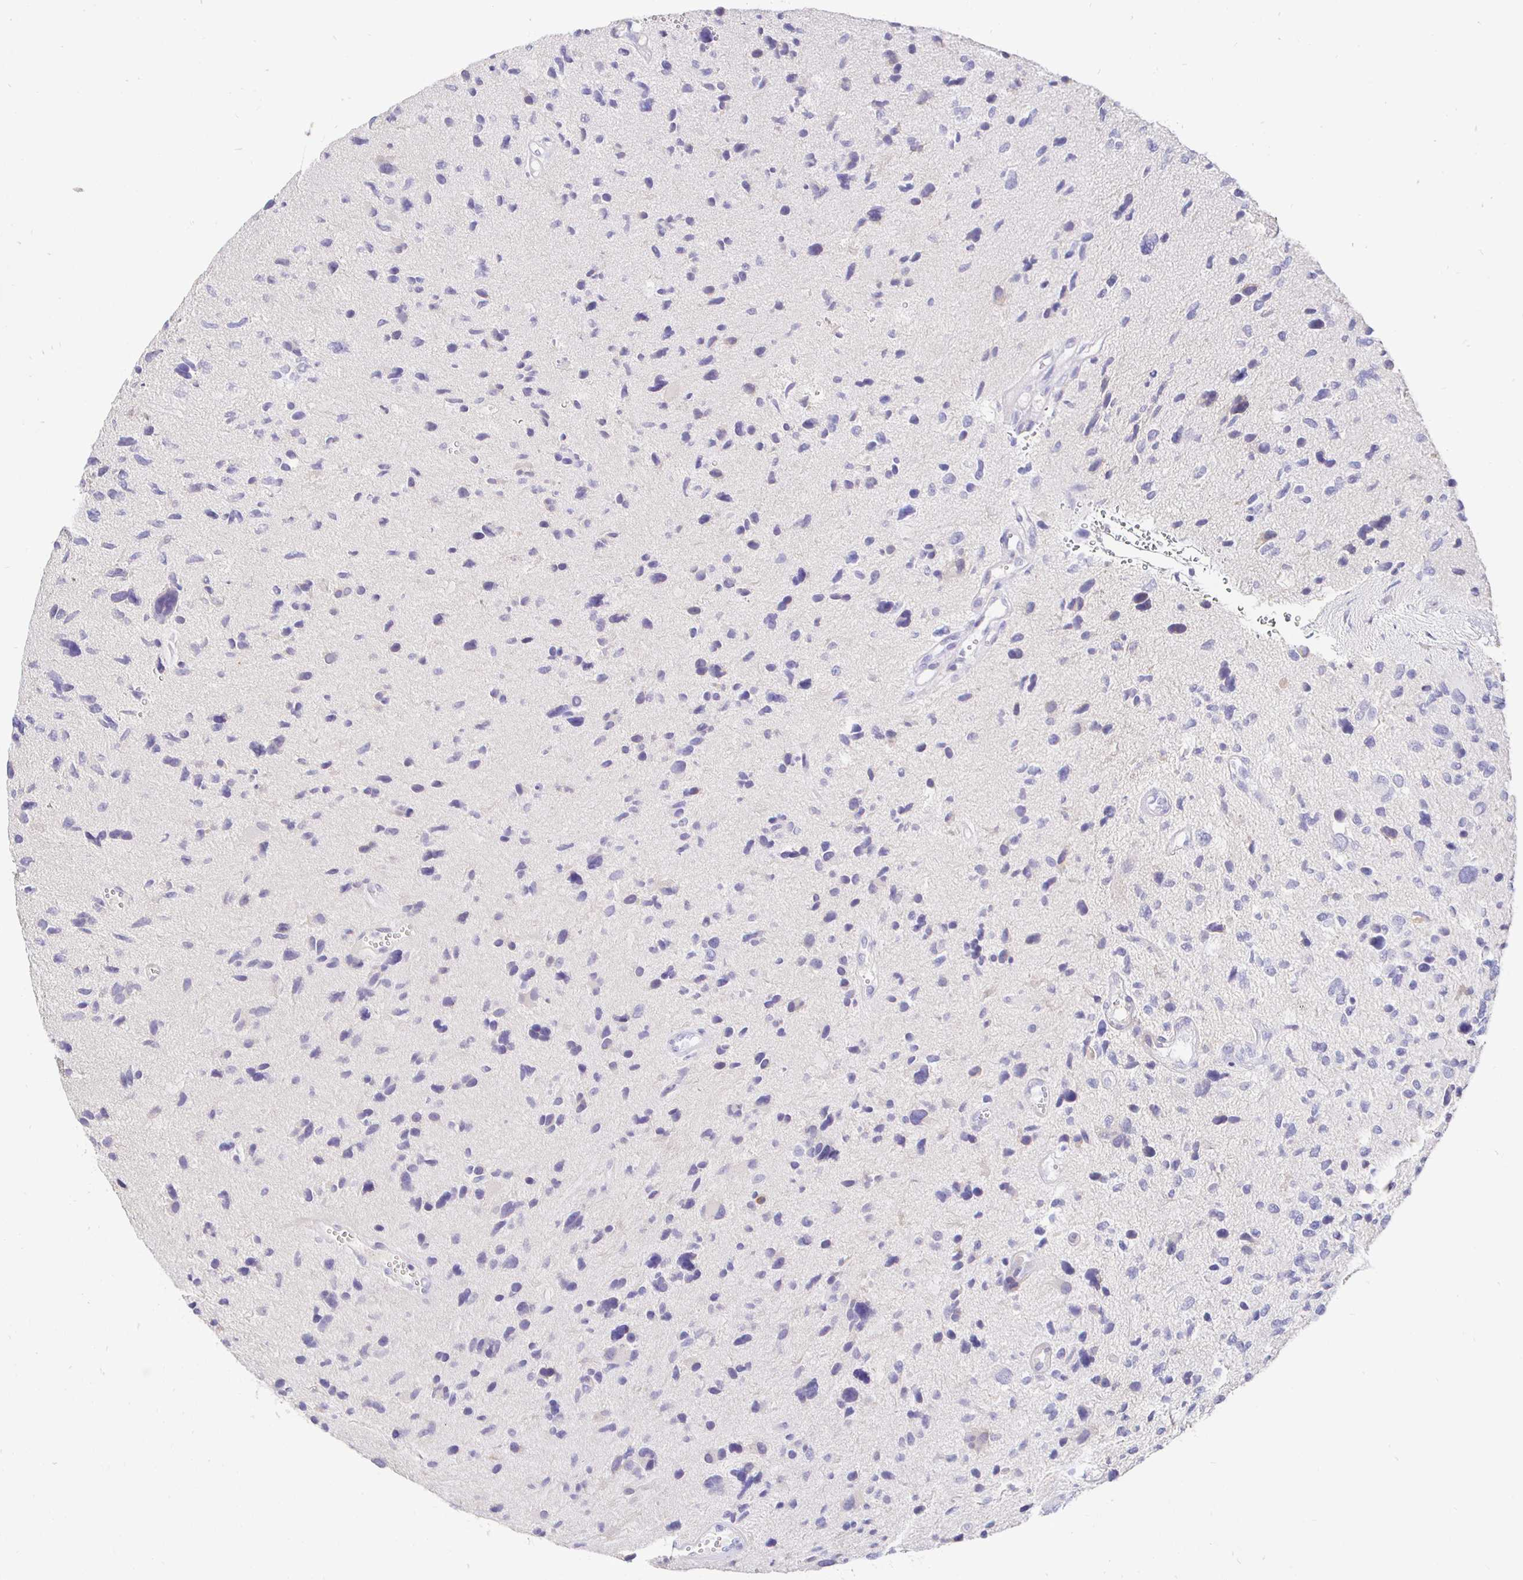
{"staining": {"intensity": "negative", "quantity": "none", "location": "none"}, "tissue": "glioma", "cell_type": "Tumor cells", "image_type": "cancer", "snomed": [{"axis": "morphology", "description": "Glioma, malignant, High grade"}, {"axis": "topography", "description": "Brain"}], "caption": "An immunohistochemistry (IHC) histopathology image of high-grade glioma (malignant) is shown. There is no staining in tumor cells of high-grade glioma (malignant).", "gene": "CXCR3", "patient": {"sex": "female", "age": 11}}